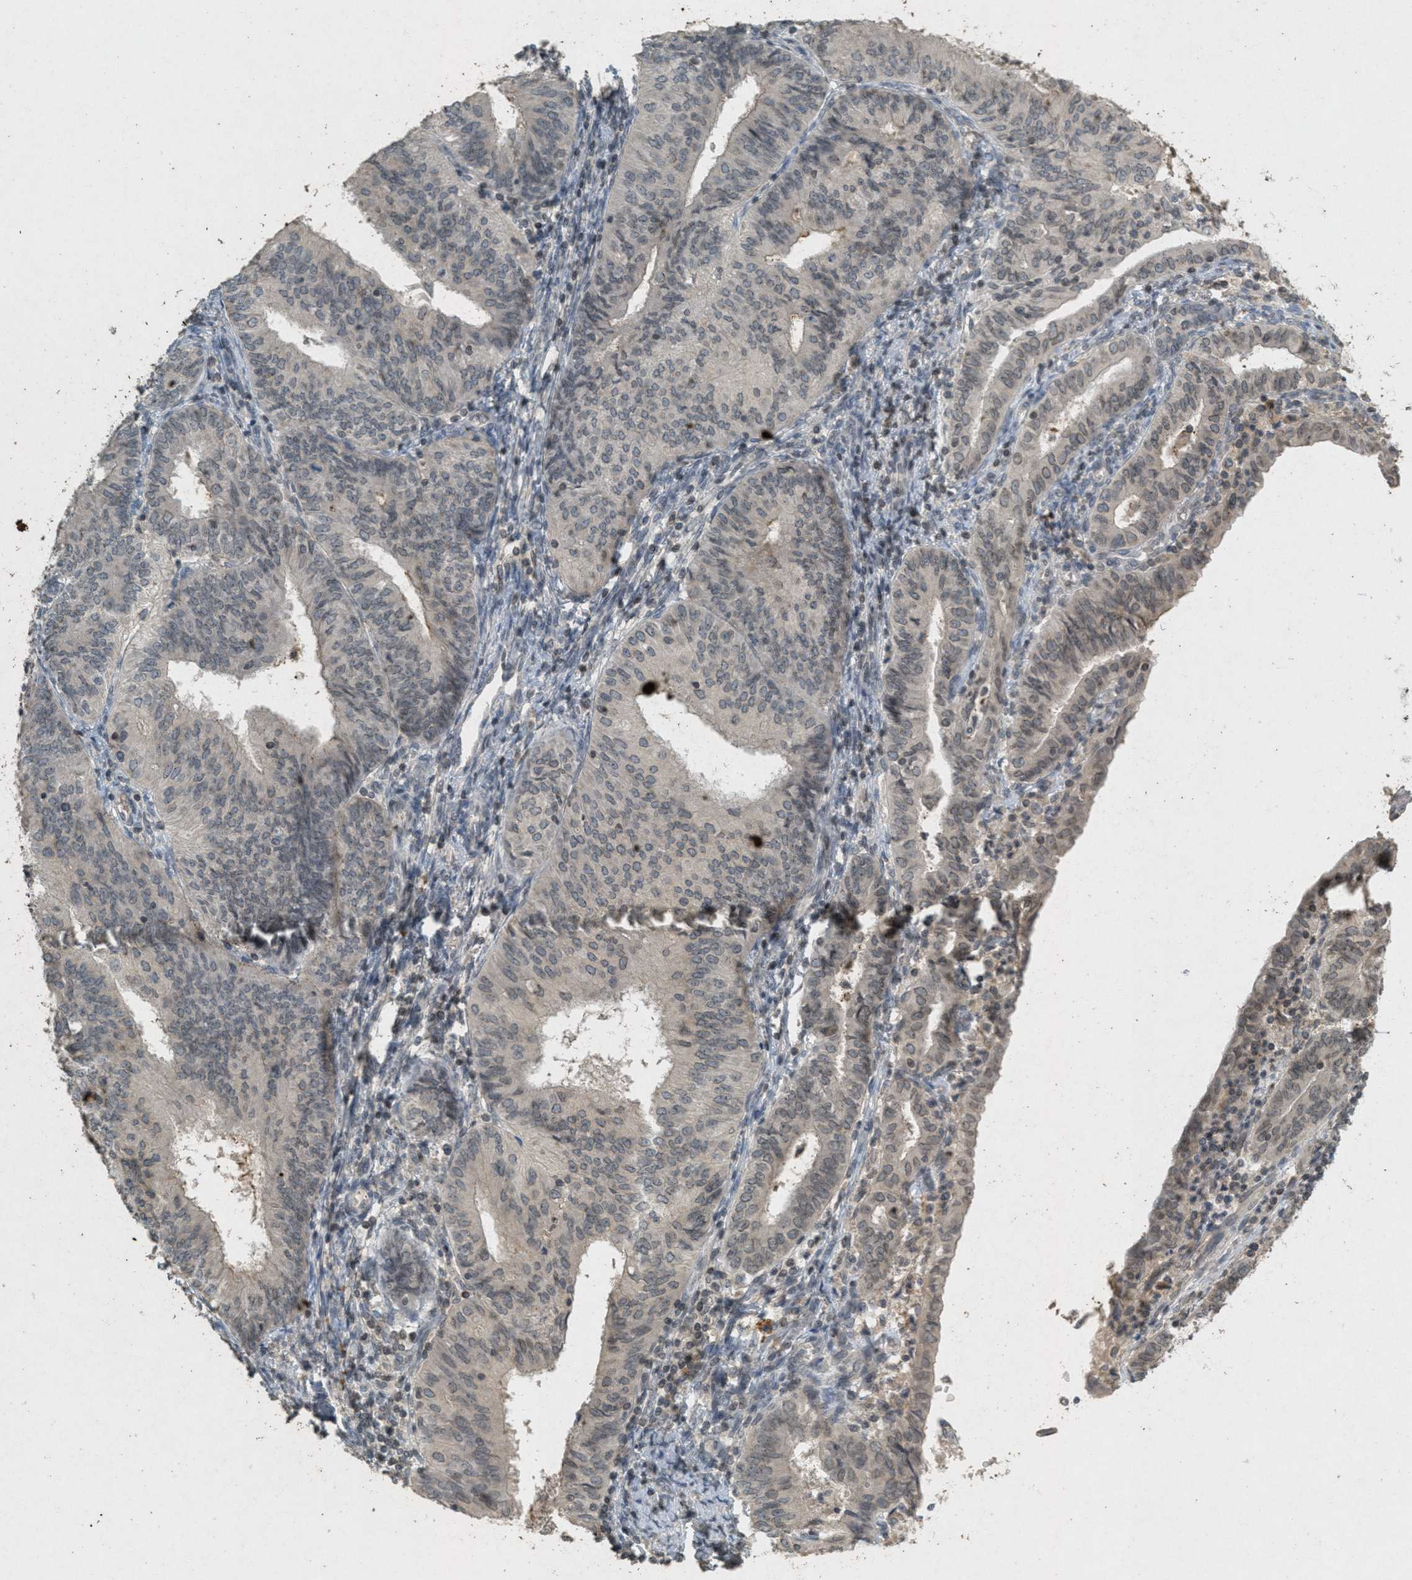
{"staining": {"intensity": "weak", "quantity": "25%-75%", "location": "cytoplasmic/membranous,nuclear"}, "tissue": "endometrial cancer", "cell_type": "Tumor cells", "image_type": "cancer", "snomed": [{"axis": "morphology", "description": "Adenocarcinoma, NOS"}, {"axis": "topography", "description": "Endometrium"}], "caption": "An immunohistochemistry micrograph of tumor tissue is shown. Protein staining in brown labels weak cytoplasmic/membranous and nuclear positivity in endometrial adenocarcinoma within tumor cells.", "gene": "ABHD6", "patient": {"sex": "female", "age": 58}}